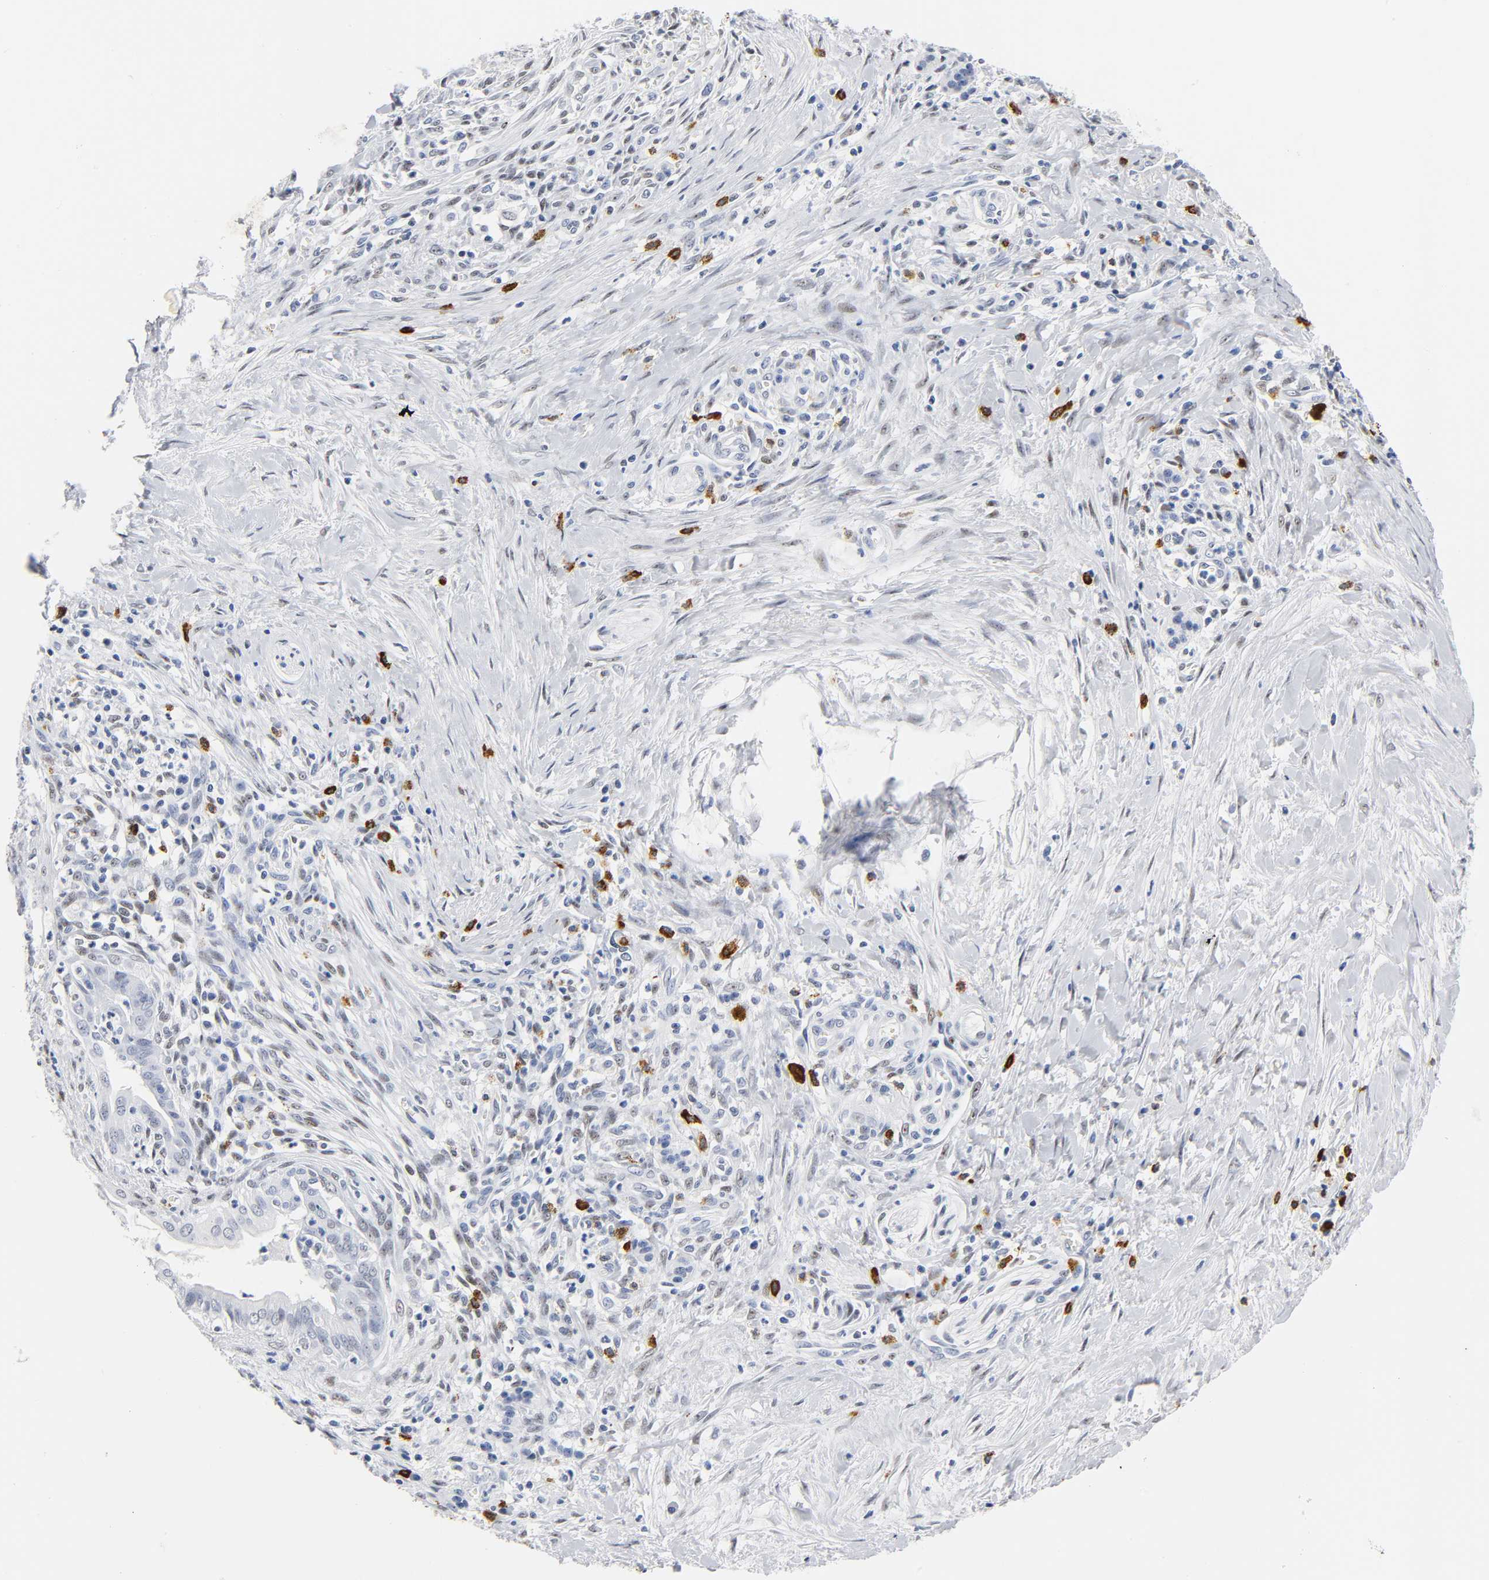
{"staining": {"intensity": "negative", "quantity": "none", "location": "none"}, "tissue": "pancreatic cancer", "cell_type": "Tumor cells", "image_type": "cancer", "snomed": [{"axis": "morphology", "description": "Adenocarcinoma, NOS"}, {"axis": "topography", "description": "Pancreas"}], "caption": "This is a histopathology image of immunohistochemistry (IHC) staining of pancreatic adenocarcinoma, which shows no expression in tumor cells.", "gene": "NAB2", "patient": {"sex": "male", "age": 59}}